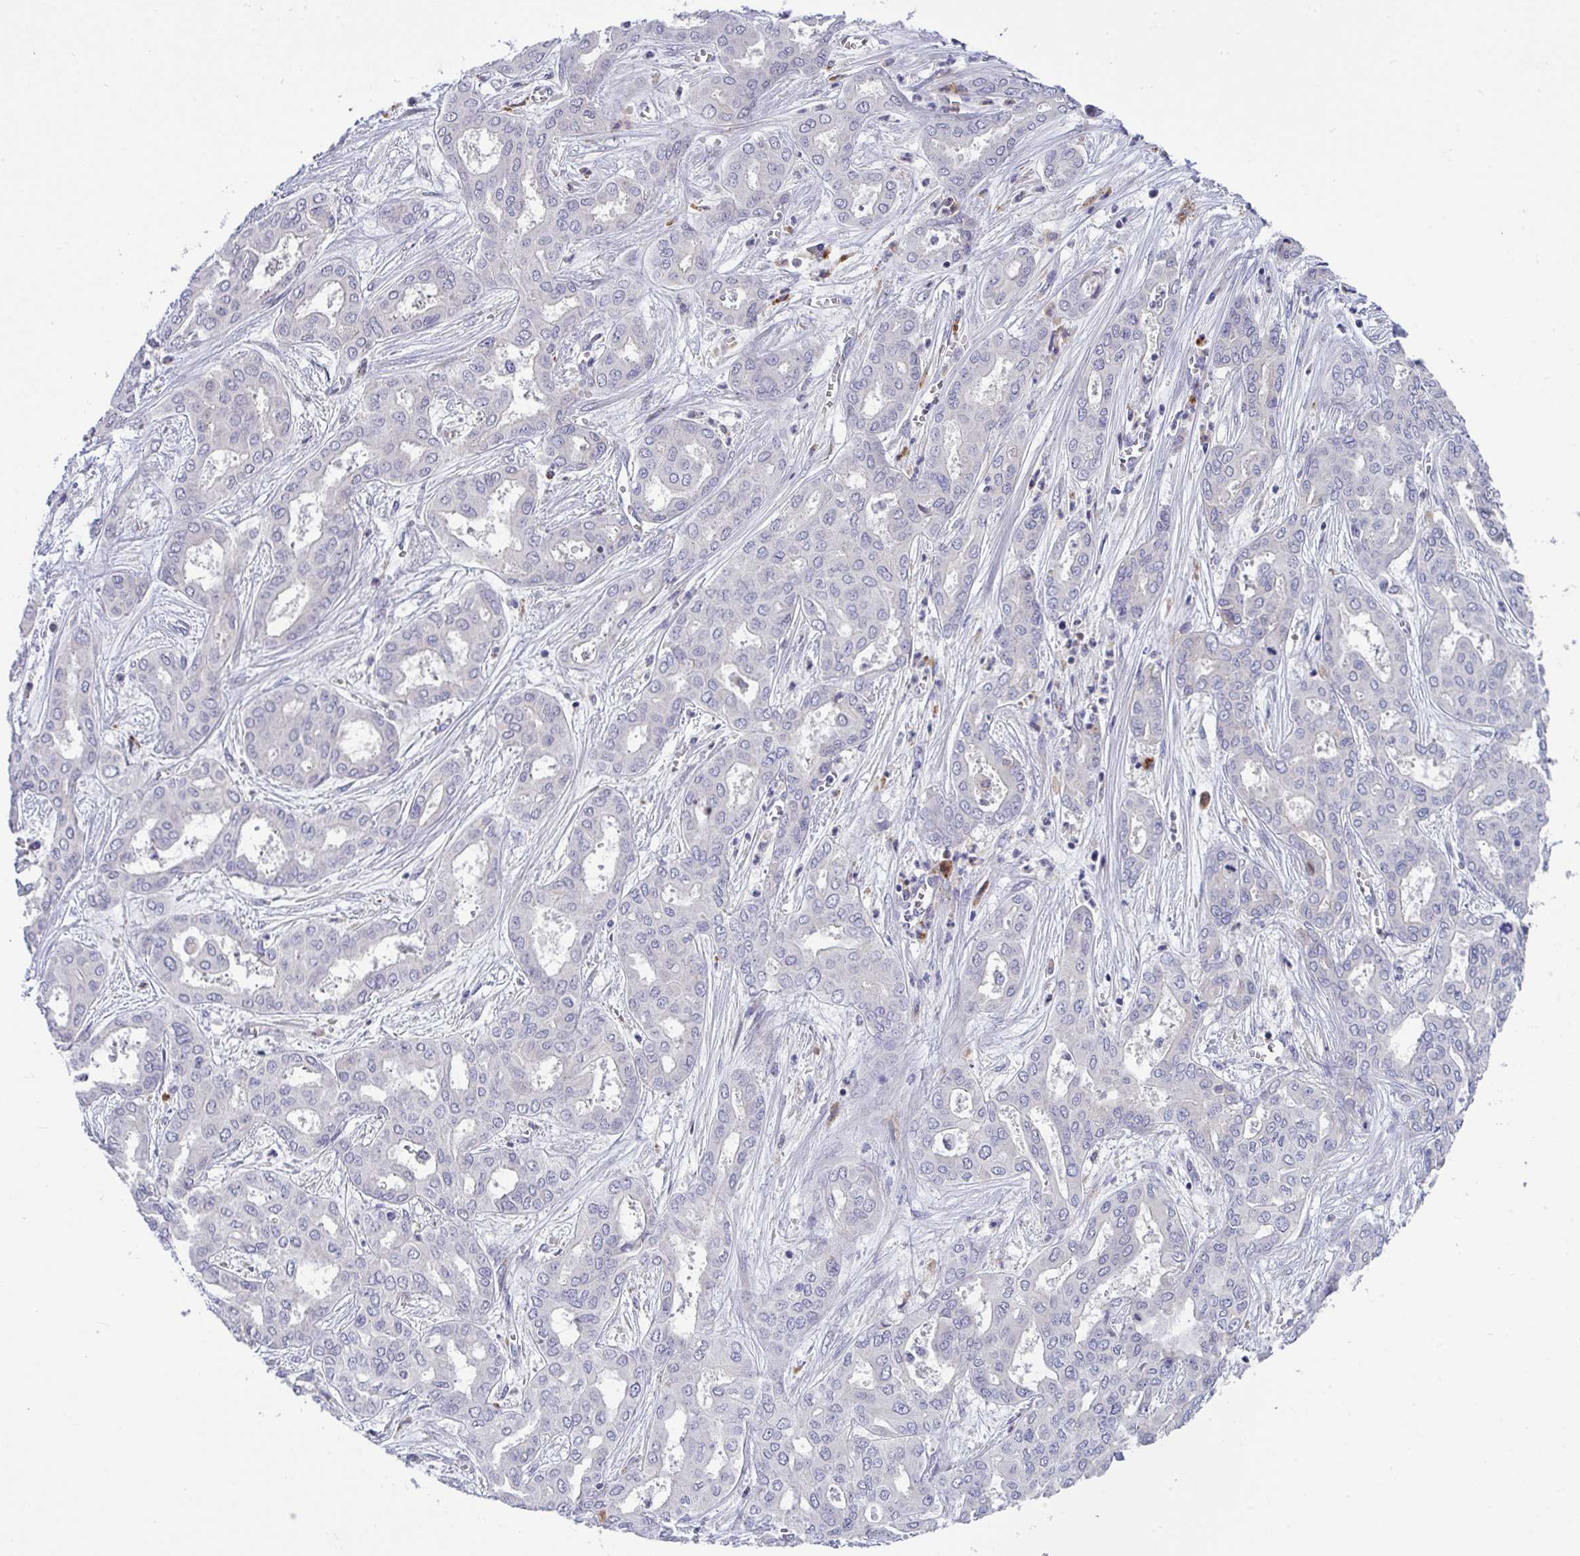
{"staining": {"intensity": "negative", "quantity": "none", "location": "none"}, "tissue": "liver cancer", "cell_type": "Tumor cells", "image_type": "cancer", "snomed": [{"axis": "morphology", "description": "Cholangiocarcinoma"}, {"axis": "topography", "description": "Liver"}], "caption": "High power microscopy histopathology image of an immunohistochemistry image of liver cancer (cholangiocarcinoma), revealing no significant positivity in tumor cells.", "gene": "TOR1AIP2", "patient": {"sex": "female", "age": 64}}